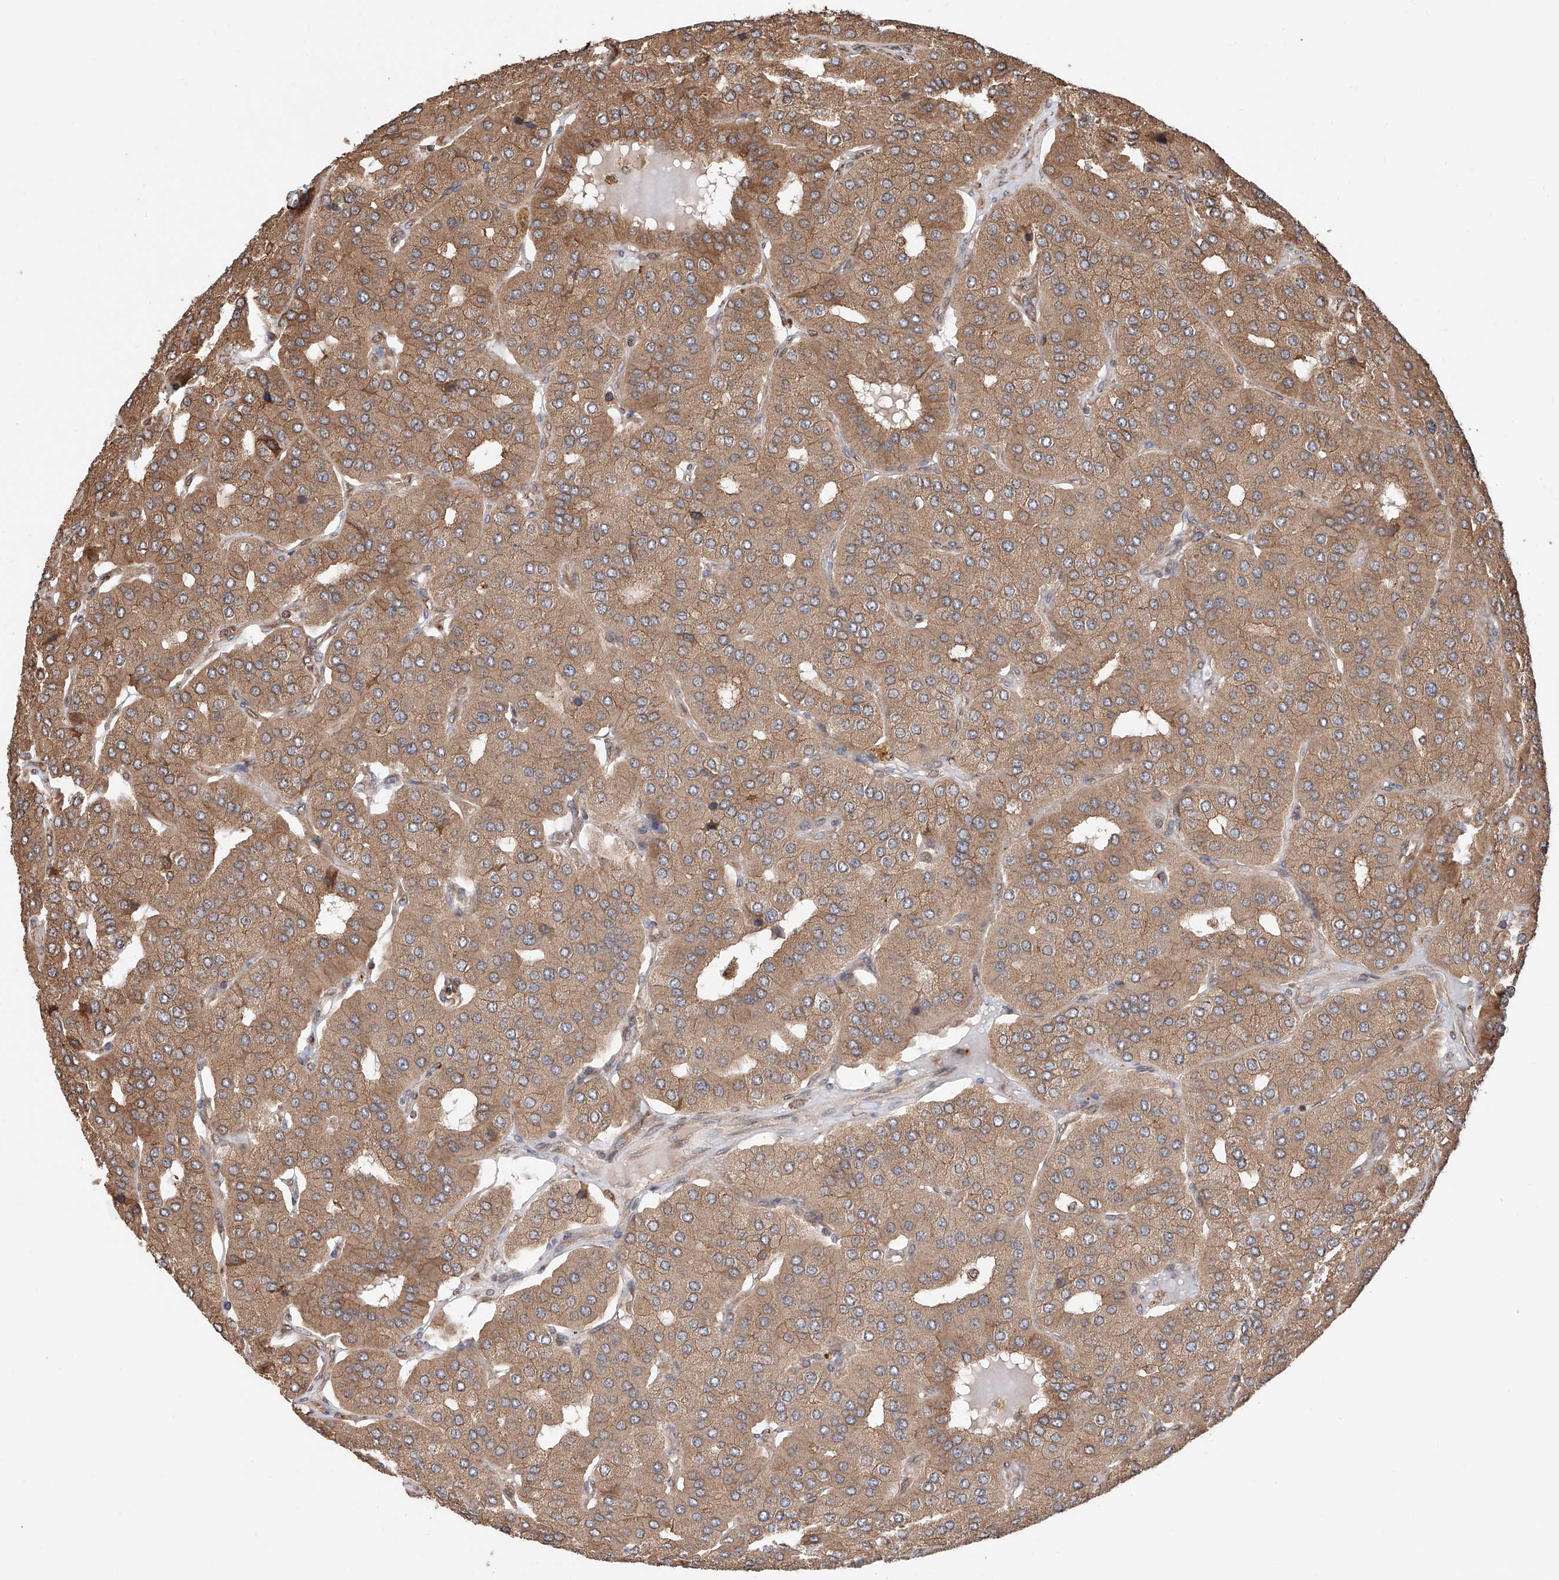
{"staining": {"intensity": "moderate", "quantity": ">75%", "location": "cytoplasmic/membranous"}, "tissue": "parathyroid gland", "cell_type": "Glandular cells", "image_type": "normal", "snomed": [{"axis": "morphology", "description": "Normal tissue, NOS"}, {"axis": "morphology", "description": "Adenoma, NOS"}, {"axis": "topography", "description": "Parathyroid gland"}], "caption": "Immunohistochemical staining of unremarkable parathyroid gland exhibits moderate cytoplasmic/membranous protein expression in about >75% of glandular cells.", "gene": "DNAH8", "patient": {"sex": "female", "age": 86}}